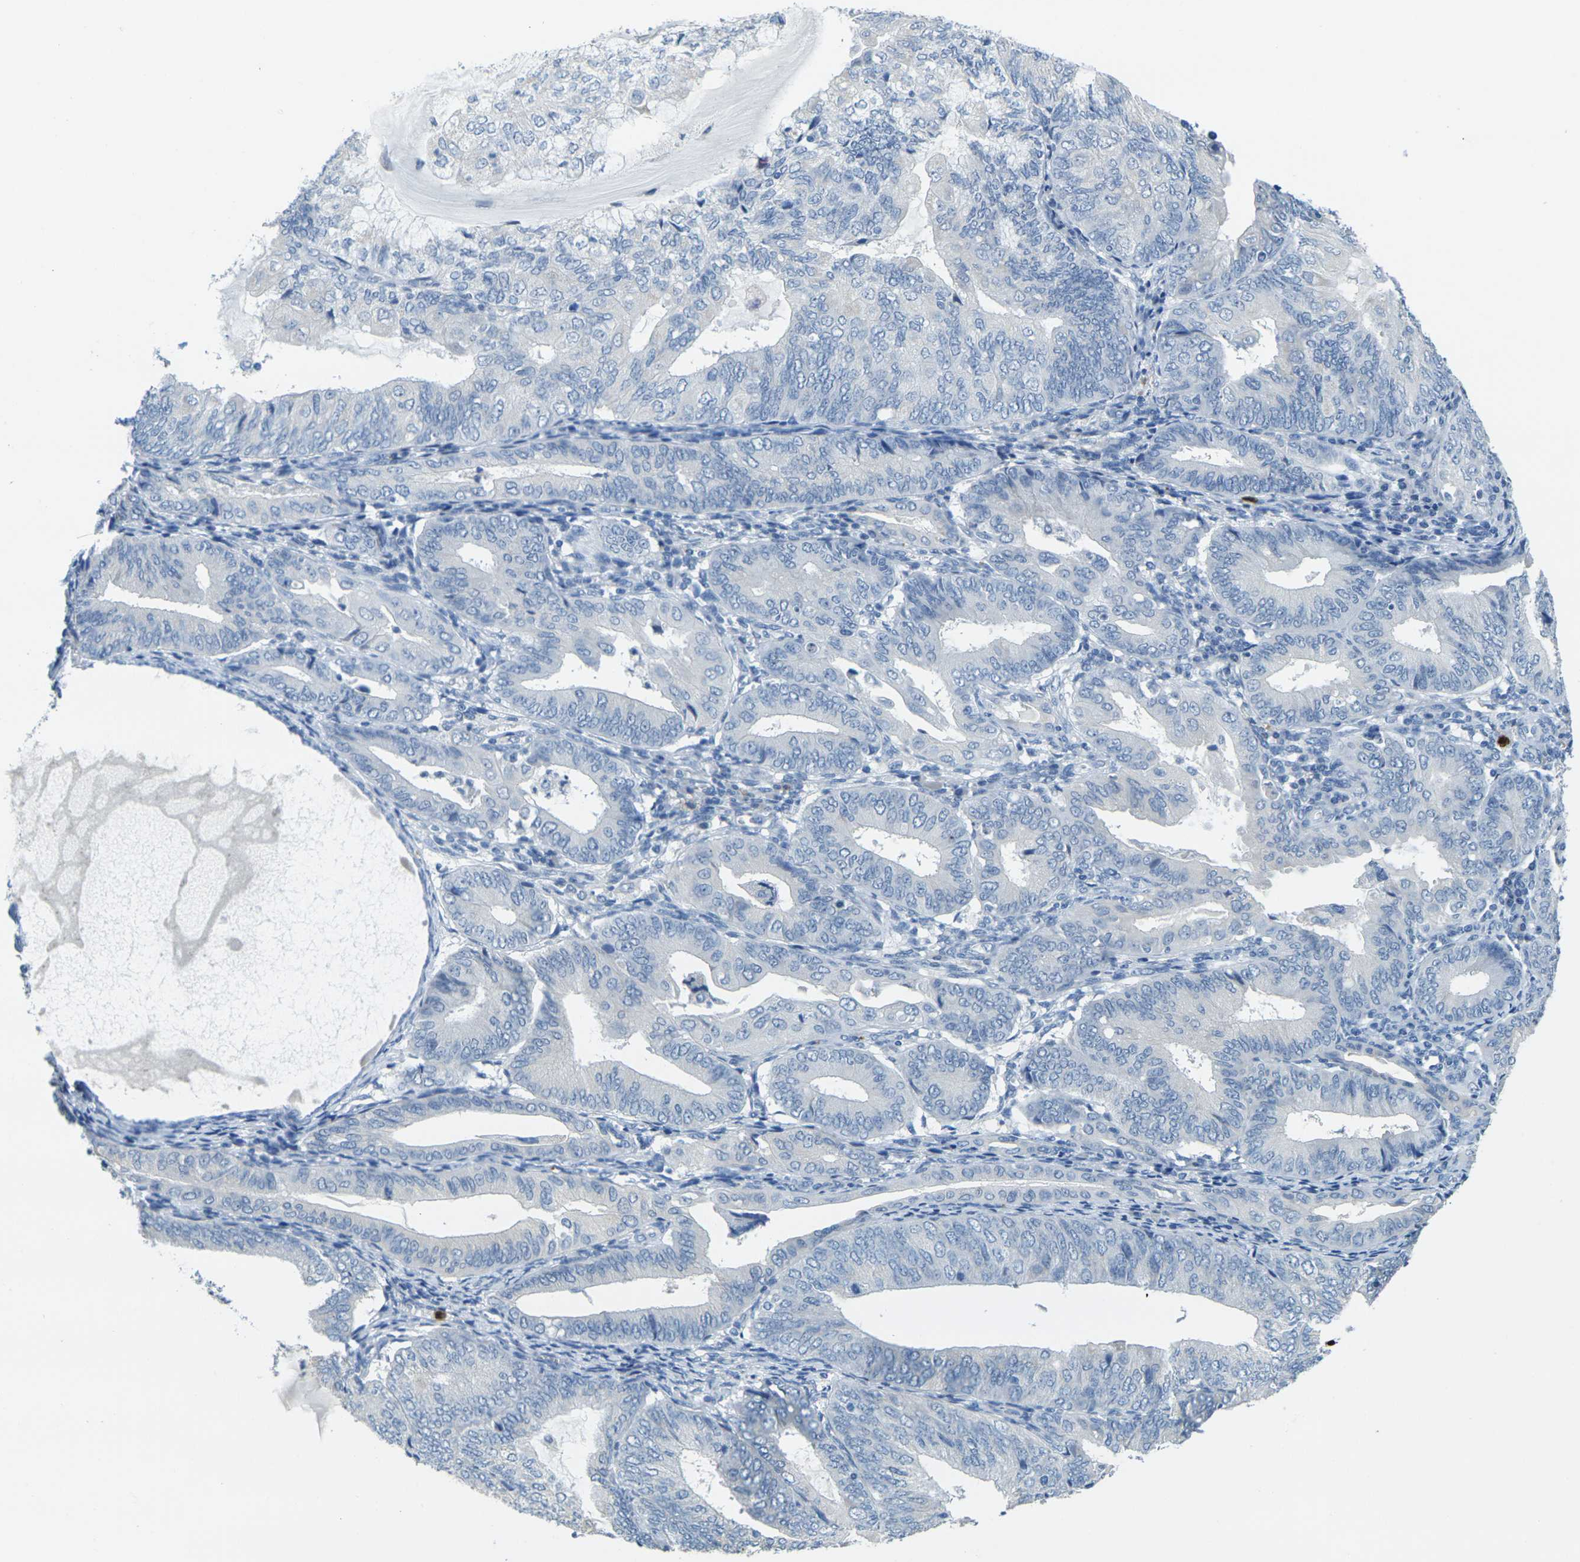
{"staining": {"intensity": "negative", "quantity": "none", "location": "none"}, "tissue": "endometrial cancer", "cell_type": "Tumor cells", "image_type": "cancer", "snomed": [{"axis": "morphology", "description": "Adenocarcinoma, NOS"}, {"axis": "topography", "description": "Endometrium"}], "caption": "This is a histopathology image of IHC staining of endometrial cancer (adenocarcinoma), which shows no positivity in tumor cells.", "gene": "GPR15", "patient": {"sex": "female", "age": 81}}